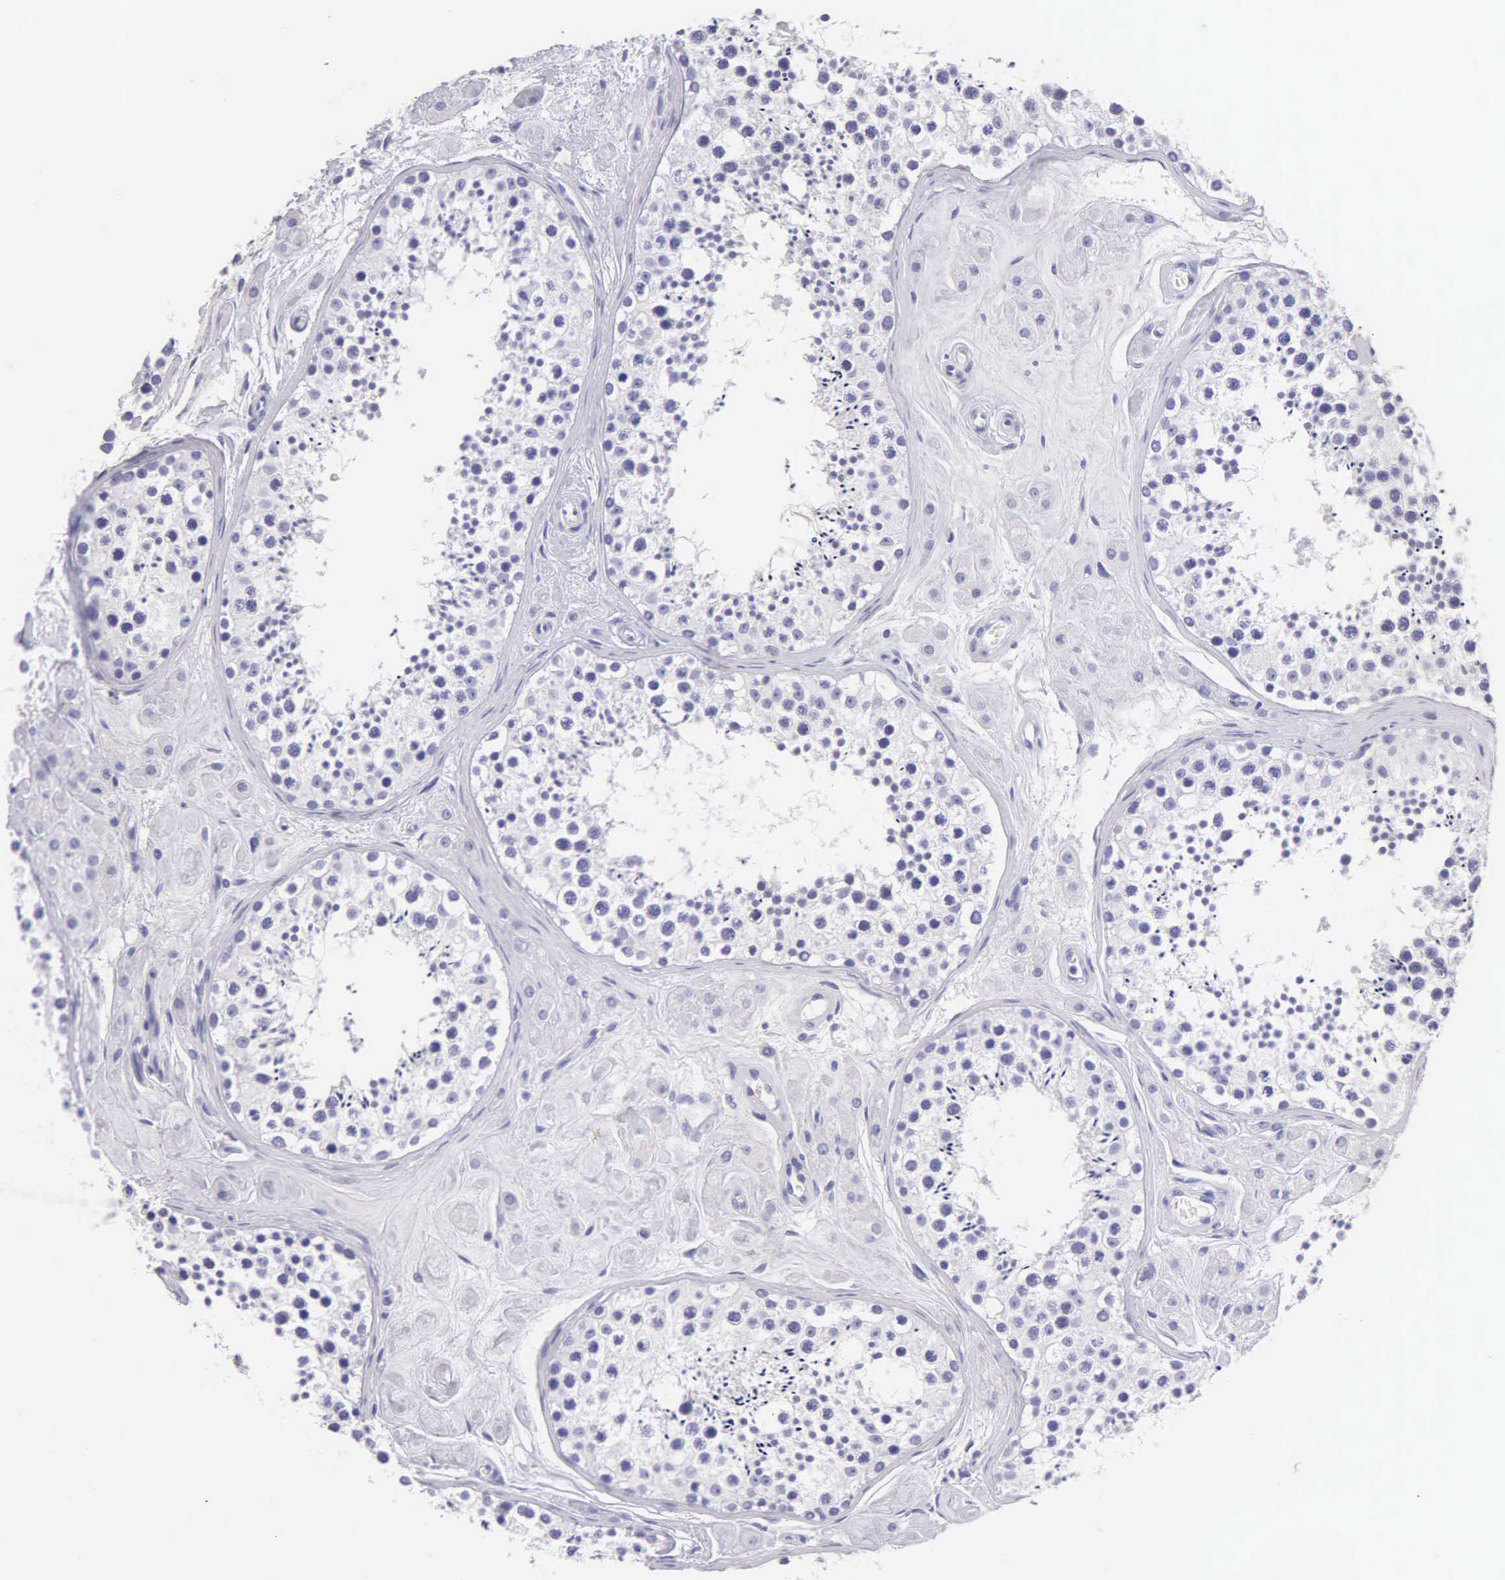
{"staining": {"intensity": "negative", "quantity": "none", "location": "none"}, "tissue": "testis", "cell_type": "Cells in seminiferous ducts", "image_type": "normal", "snomed": [{"axis": "morphology", "description": "Normal tissue, NOS"}, {"axis": "topography", "description": "Testis"}], "caption": "Testis stained for a protein using immunohistochemistry reveals no staining cells in seminiferous ducts.", "gene": "KRT17", "patient": {"sex": "male", "age": 38}}